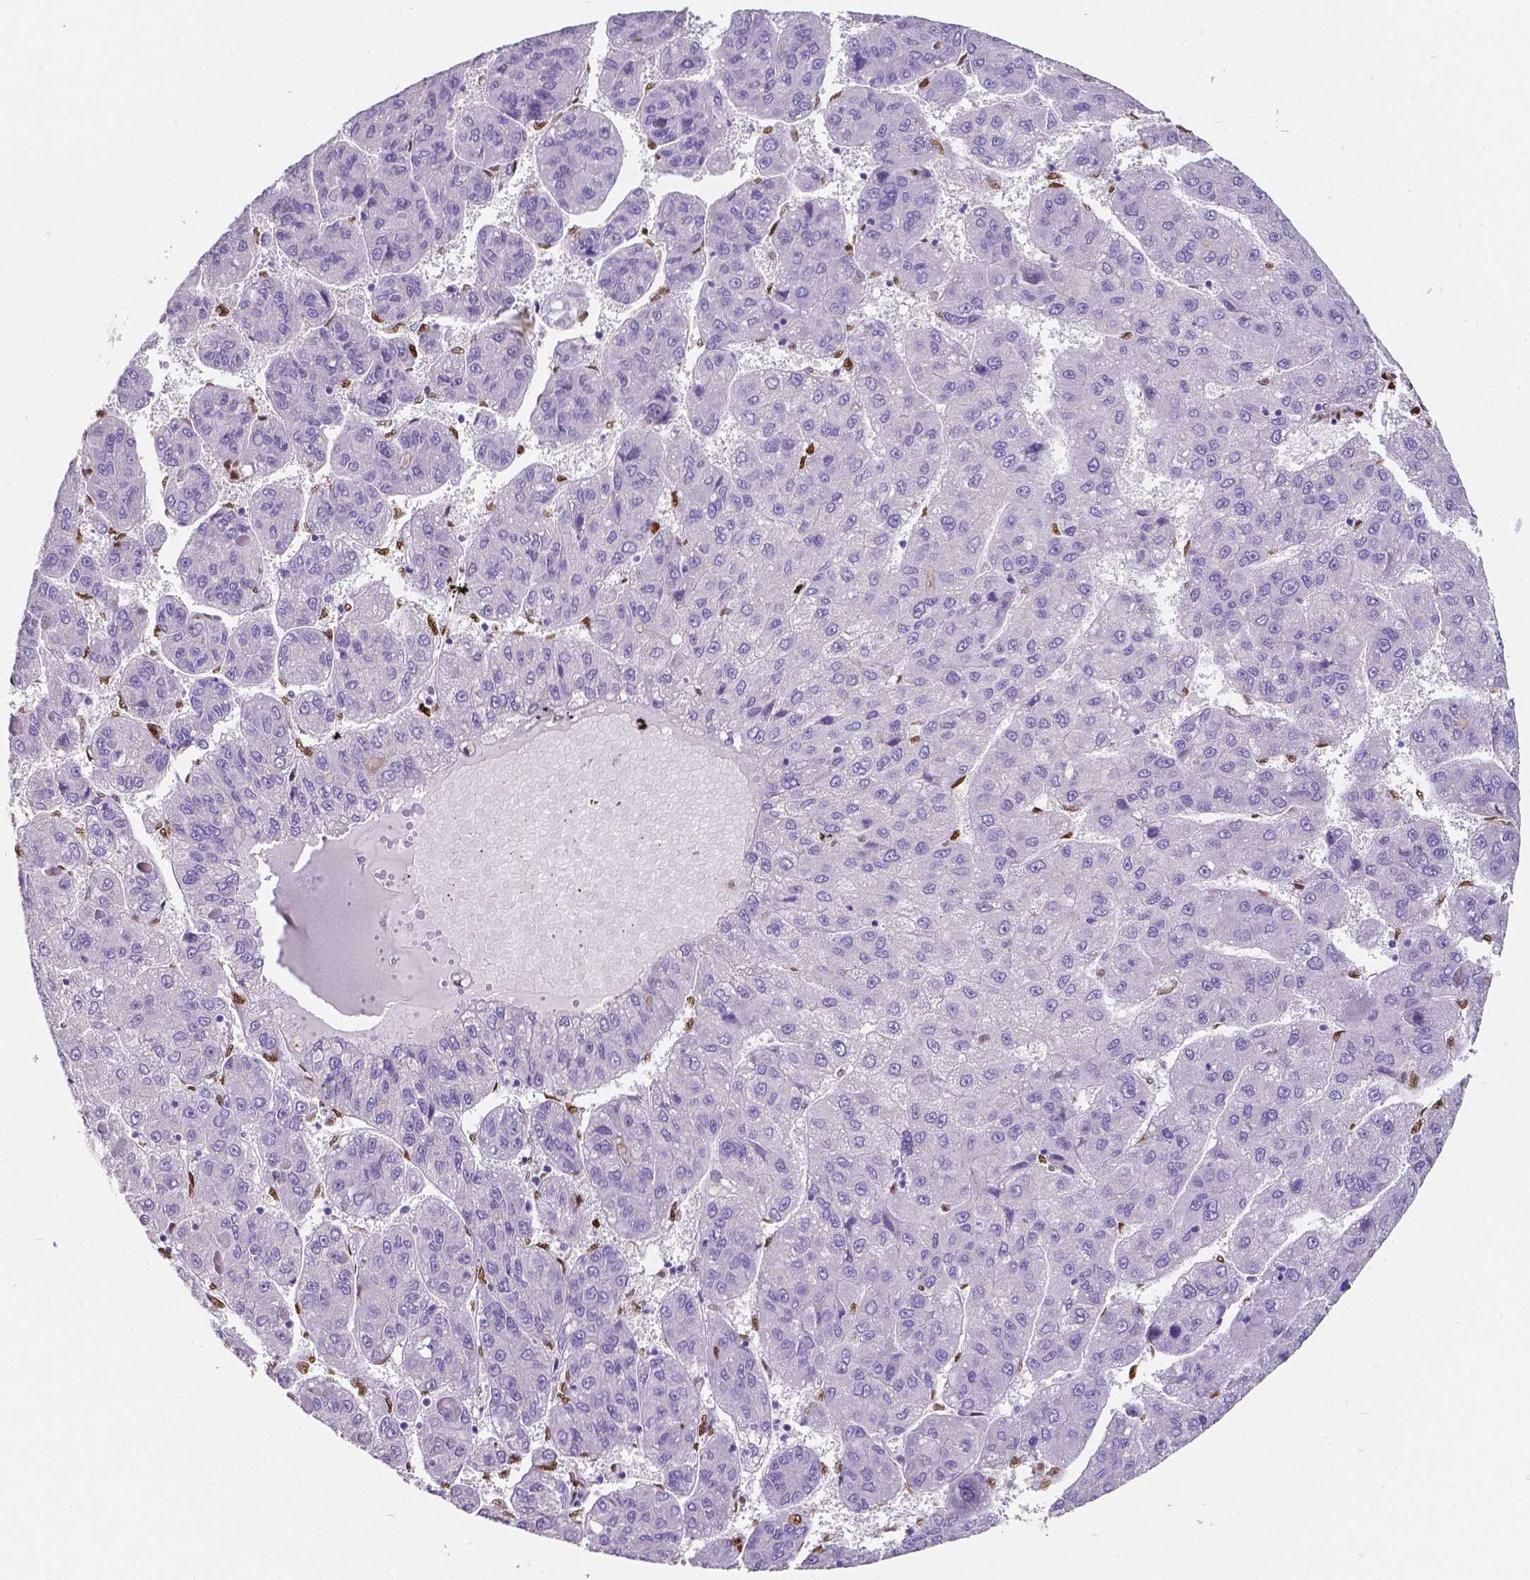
{"staining": {"intensity": "negative", "quantity": "none", "location": "none"}, "tissue": "liver cancer", "cell_type": "Tumor cells", "image_type": "cancer", "snomed": [{"axis": "morphology", "description": "Carcinoma, Hepatocellular, NOS"}, {"axis": "topography", "description": "Liver"}], "caption": "This is an IHC histopathology image of human hepatocellular carcinoma (liver). There is no positivity in tumor cells.", "gene": "MEF2C", "patient": {"sex": "female", "age": 82}}